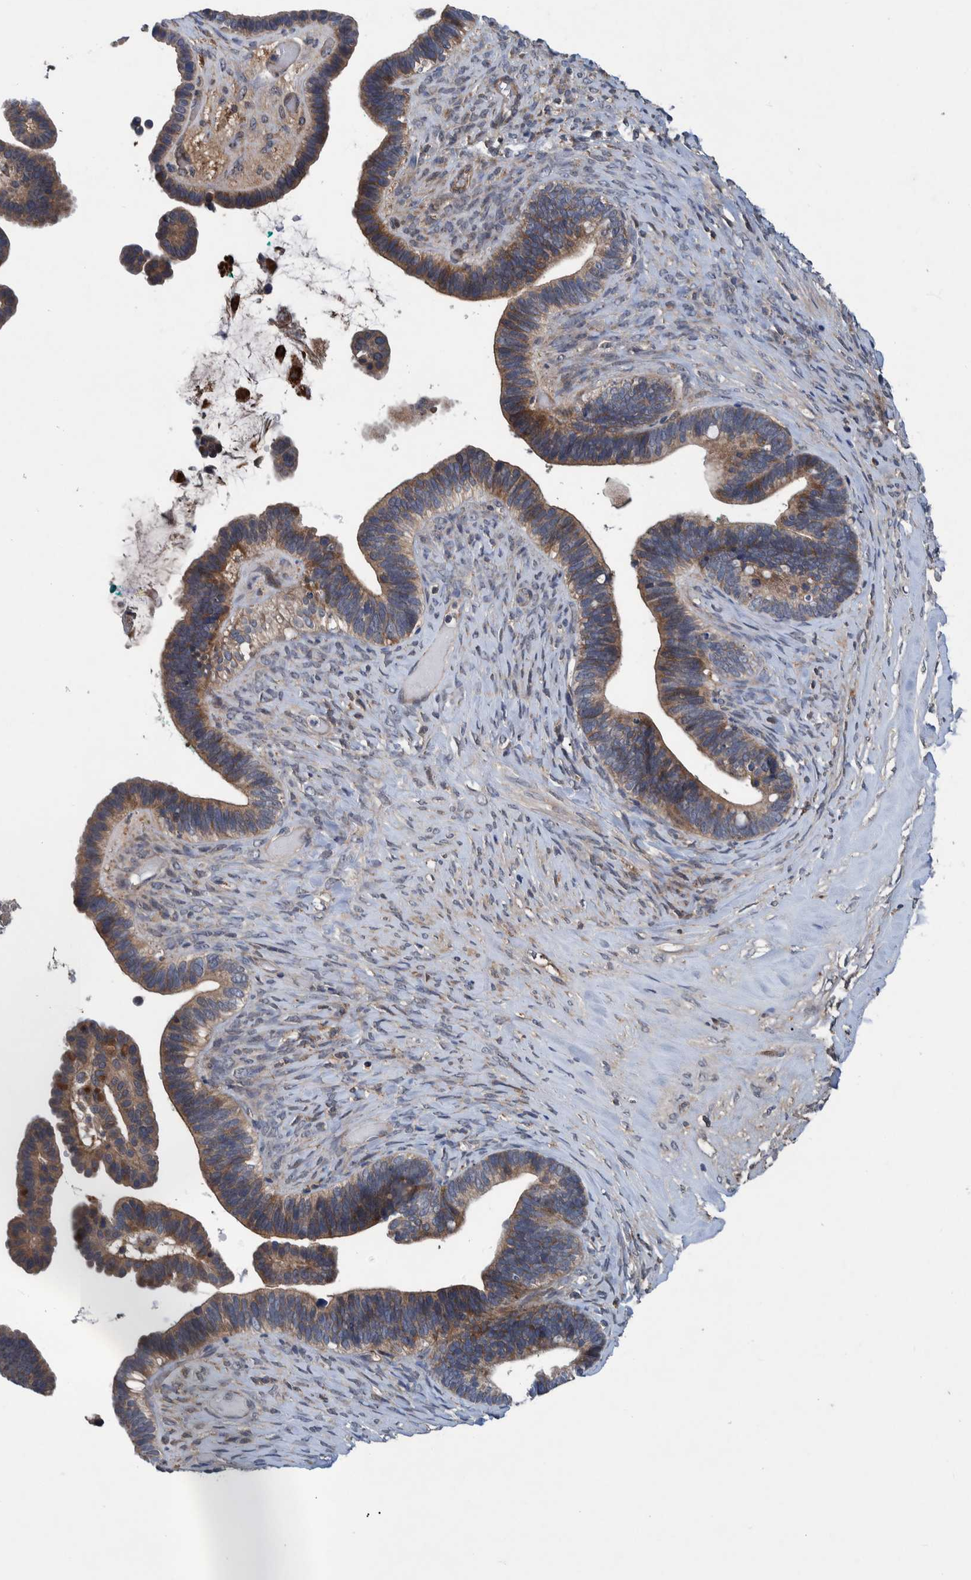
{"staining": {"intensity": "moderate", "quantity": ">75%", "location": "cytoplasmic/membranous"}, "tissue": "ovarian cancer", "cell_type": "Tumor cells", "image_type": "cancer", "snomed": [{"axis": "morphology", "description": "Cystadenocarcinoma, serous, NOS"}, {"axis": "topography", "description": "Ovary"}], "caption": "Serous cystadenocarcinoma (ovarian) stained with immunohistochemistry displays moderate cytoplasmic/membranous expression in about >75% of tumor cells. Using DAB (brown) and hematoxylin (blue) stains, captured at high magnification using brightfield microscopy.", "gene": "ITIH3", "patient": {"sex": "female", "age": 56}}